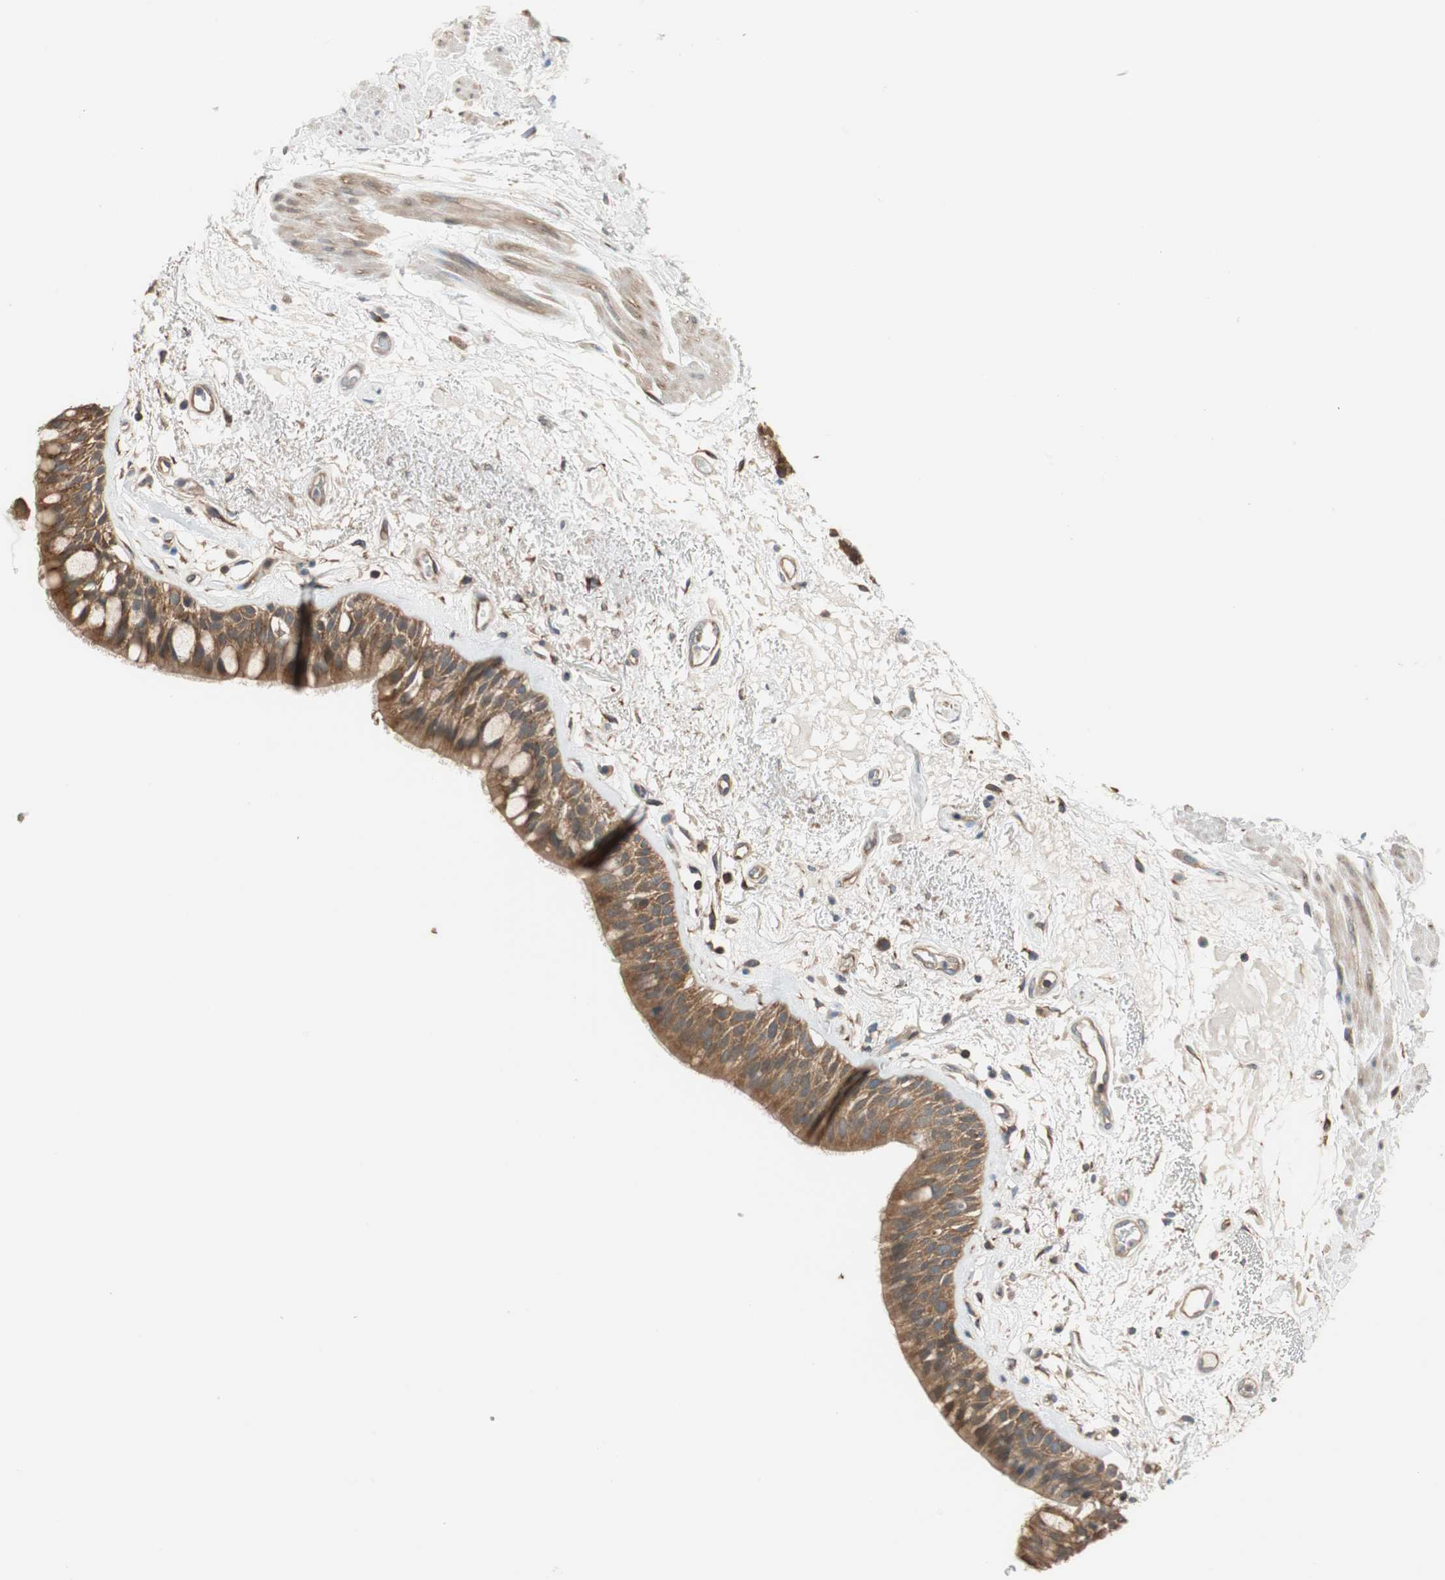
{"staining": {"intensity": "moderate", "quantity": ">75%", "location": "cytoplasmic/membranous"}, "tissue": "bronchus", "cell_type": "Respiratory epithelial cells", "image_type": "normal", "snomed": [{"axis": "morphology", "description": "Normal tissue, NOS"}, {"axis": "topography", "description": "Bronchus"}], "caption": "A brown stain labels moderate cytoplasmic/membranous positivity of a protein in respiratory epithelial cells of normal human bronchus. Ihc stains the protein of interest in brown and the nuclei are stained blue.", "gene": "WASL", "patient": {"sex": "male", "age": 66}}